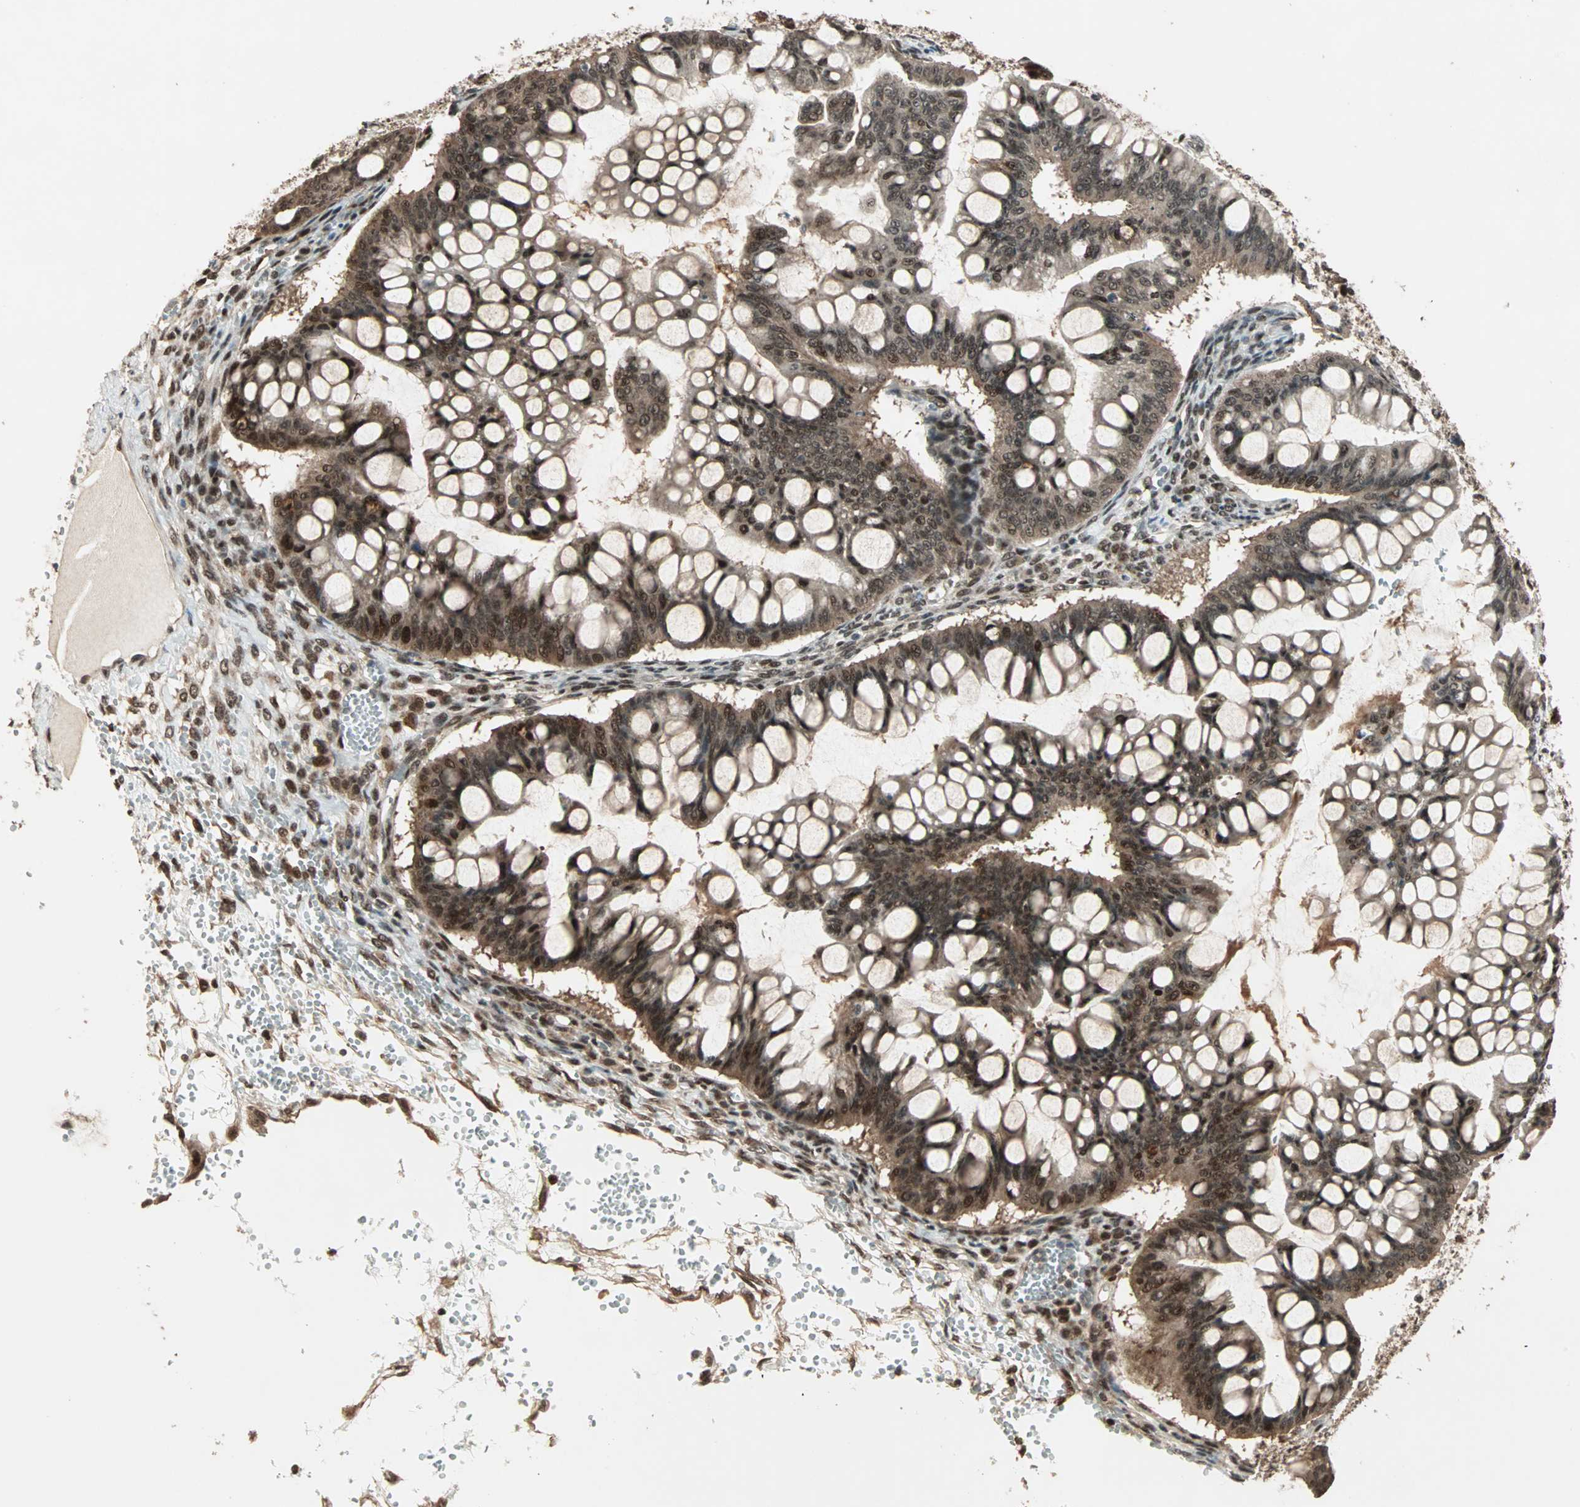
{"staining": {"intensity": "strong", "quantity": ">75%", "location": "cytoplasmic/membranous,nuclear"}, "tissue": "ovarian cancer", "cell_type": "Tumor cells", "image_type": "cancer", "snomed": [{"axis": "morphology", "description": "Cystadenocarcinoma, mucinous, NOS"}, {"axis": "topography", "description": "Ovary"}], "caption": "Tumor cells display strong cytoplasmic/membranous and nuclear expression in approximately >75% of cells in ovarian cancer.", "gene": "ZNF44", "patient": {"sex": "female", "age": 73}}